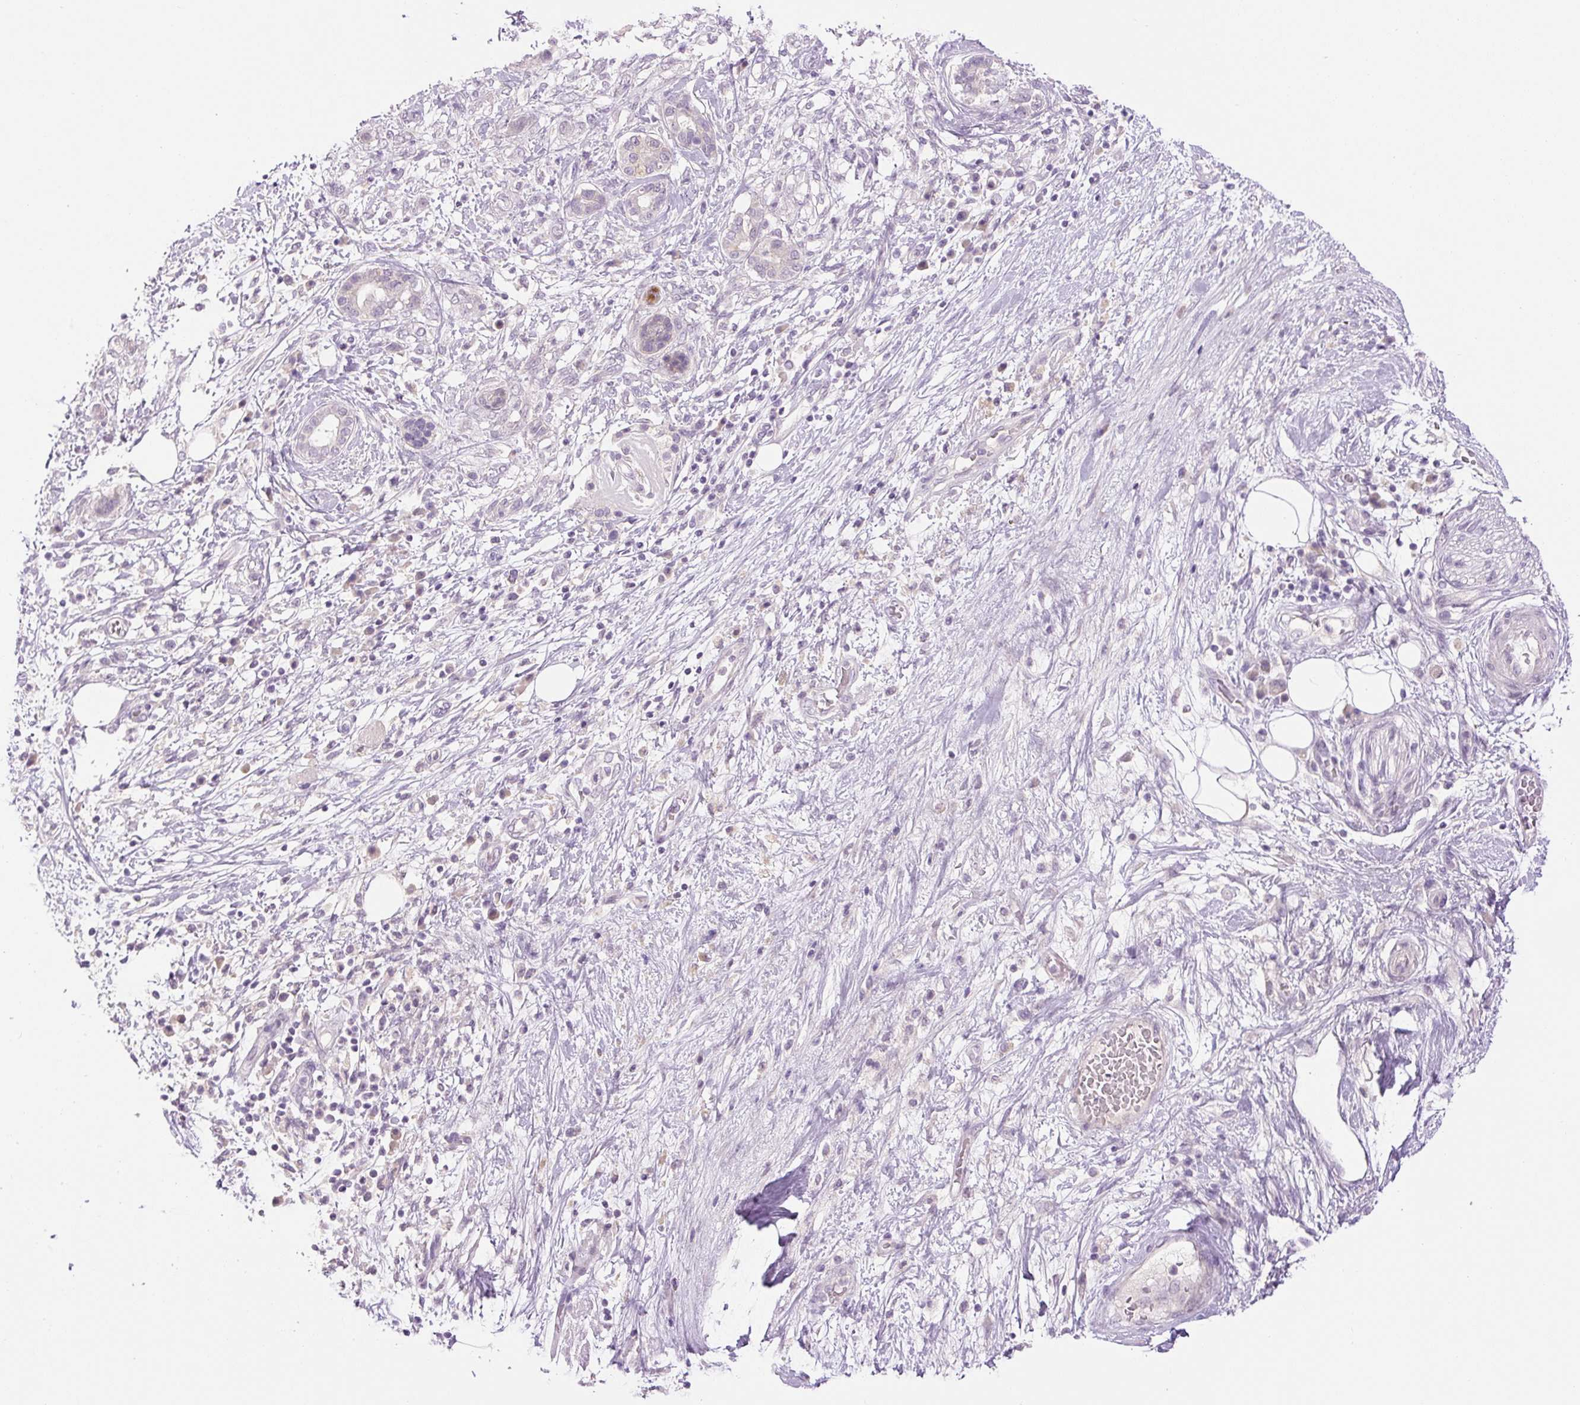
{"staining": {"intensity": "negative", "quantity": "none", "location": "none"}, "tissue": "pancreatic cancer", "cell_type": "Tumor cells", "image_type": "cancer", "snomed": [{"axis": "morphology", "description": "Adenocarcinoma, NOS"}, {"axis": "topography", "description": "Pancreas"}], "caption": "Pancreatic cancer was stained to show a protein in brown. There is no significant staining in tumor cells.", "gene": "FABP7", "patient": {"sex": "female", "age": 73}}